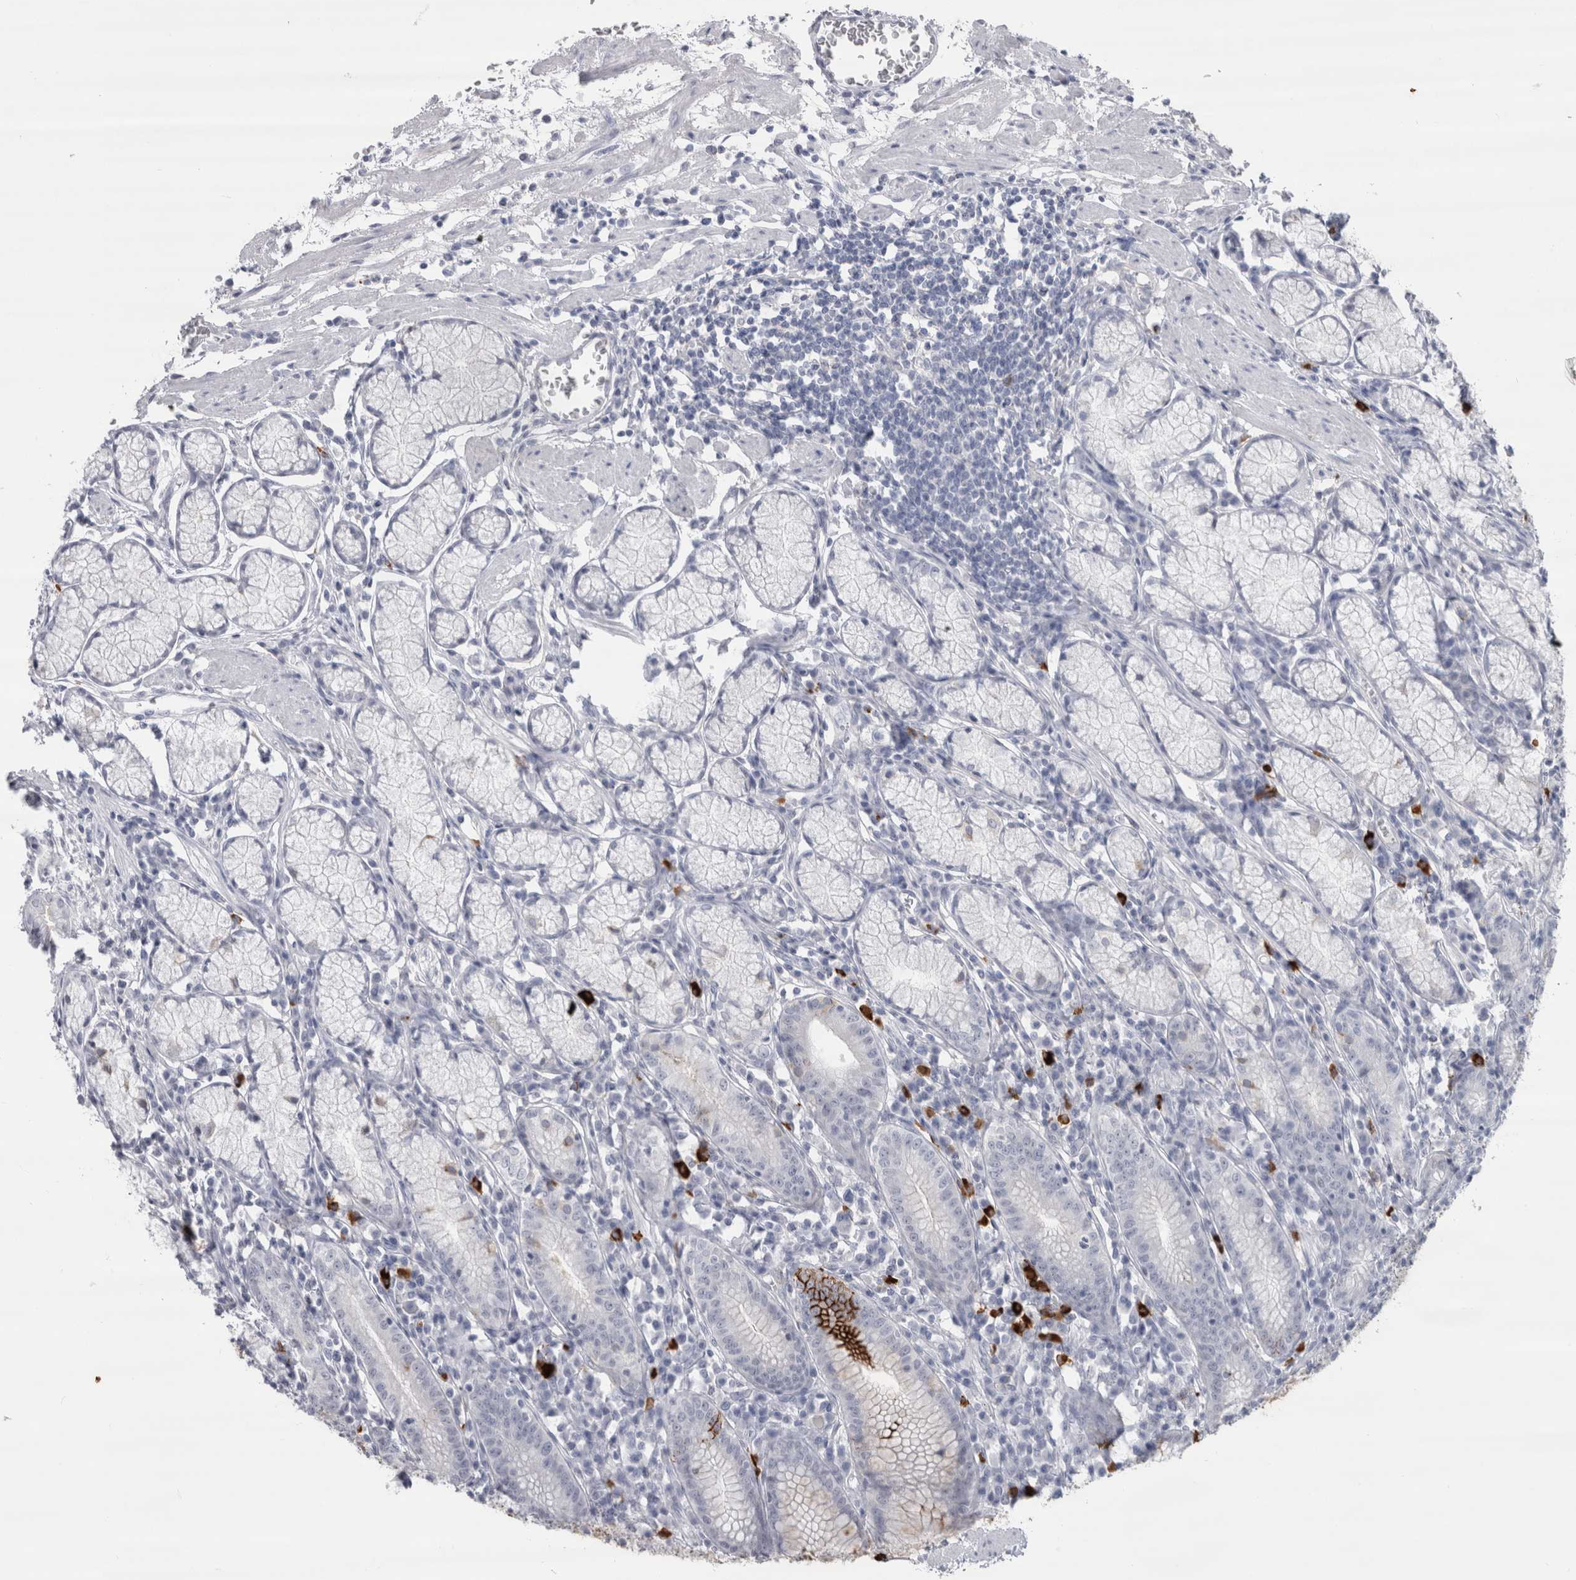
{"staining": {"intensity": "strong", "quantity": "<25%", "location": "cytoplasmic/membranous"}, "tissue": "stomach", "cell_type": "Glandular cells", "image_type": "normal", "snomed": [{"axis": "morphology", "description": "Normal tissue, NOS"}, {"axis": "topography", "description": "Stomach"}], "caption": "This is a photomicrograph of IHC staining of normal stomach, which shows strong positivity in the cytoplasmic/membranous of glandular cells.", "gene": "CDH17", "patient": {"sex": "male", "age": 55}}